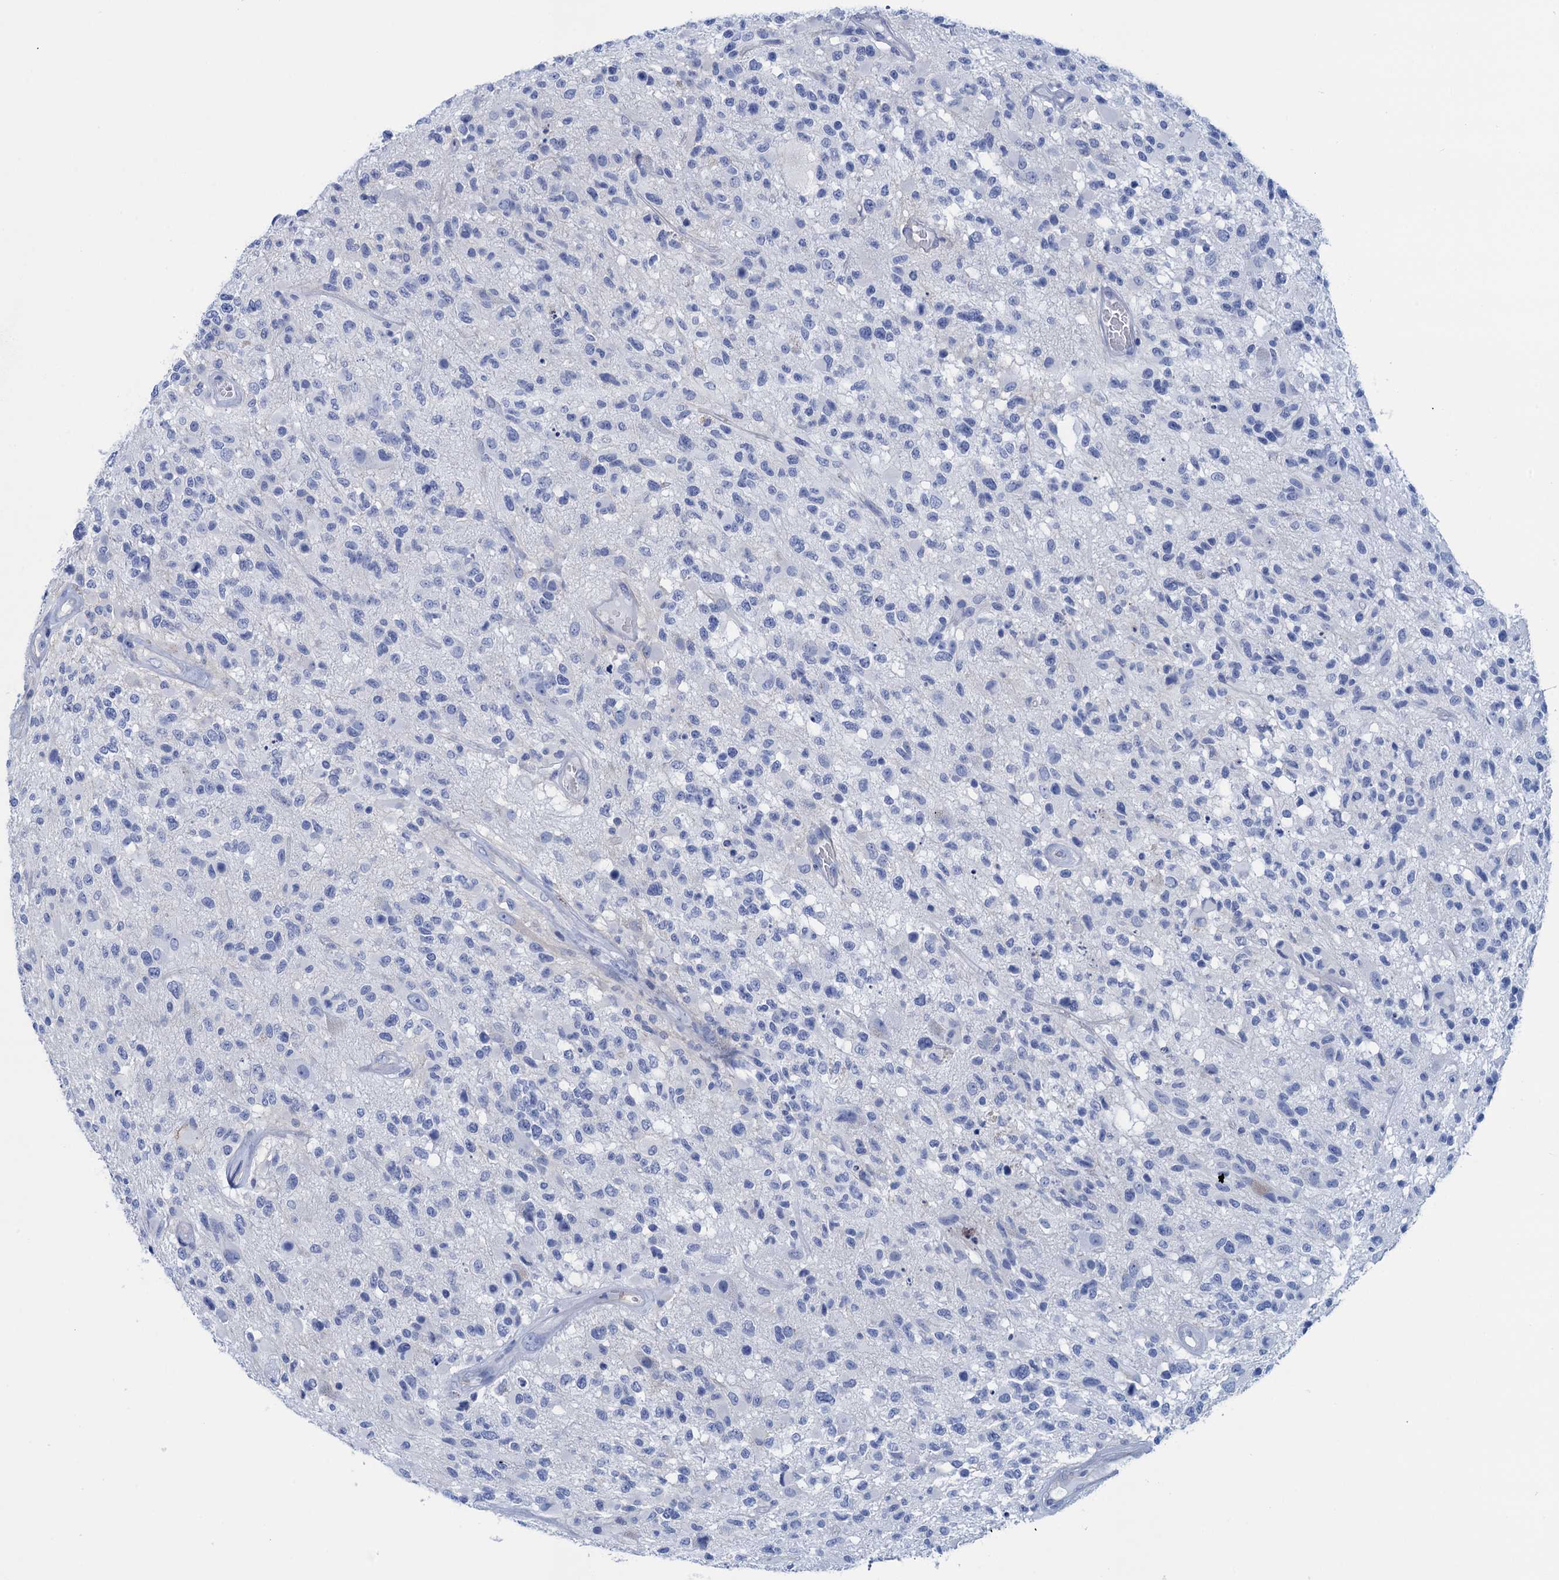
{"staining": {"intensity": "negative", "quantity": "none", "location": "none"}, "tissue": "glioma", "cell_type": "Tumor cells", "image_type": "cancer", "snomed": [{"axis": "morphology", "description": "Glioma, malignant, High grade"}, {"axis": "morphology", "description": "Glioblastoma, NOS"}, {"axis": "topography", "description": "Brain"}], "caption": "Tumor cells are negative for brown protein staining in malignant high-grade glioma.", "gene": "CALML5", "patient": {"sex": "male", "age": 60}}